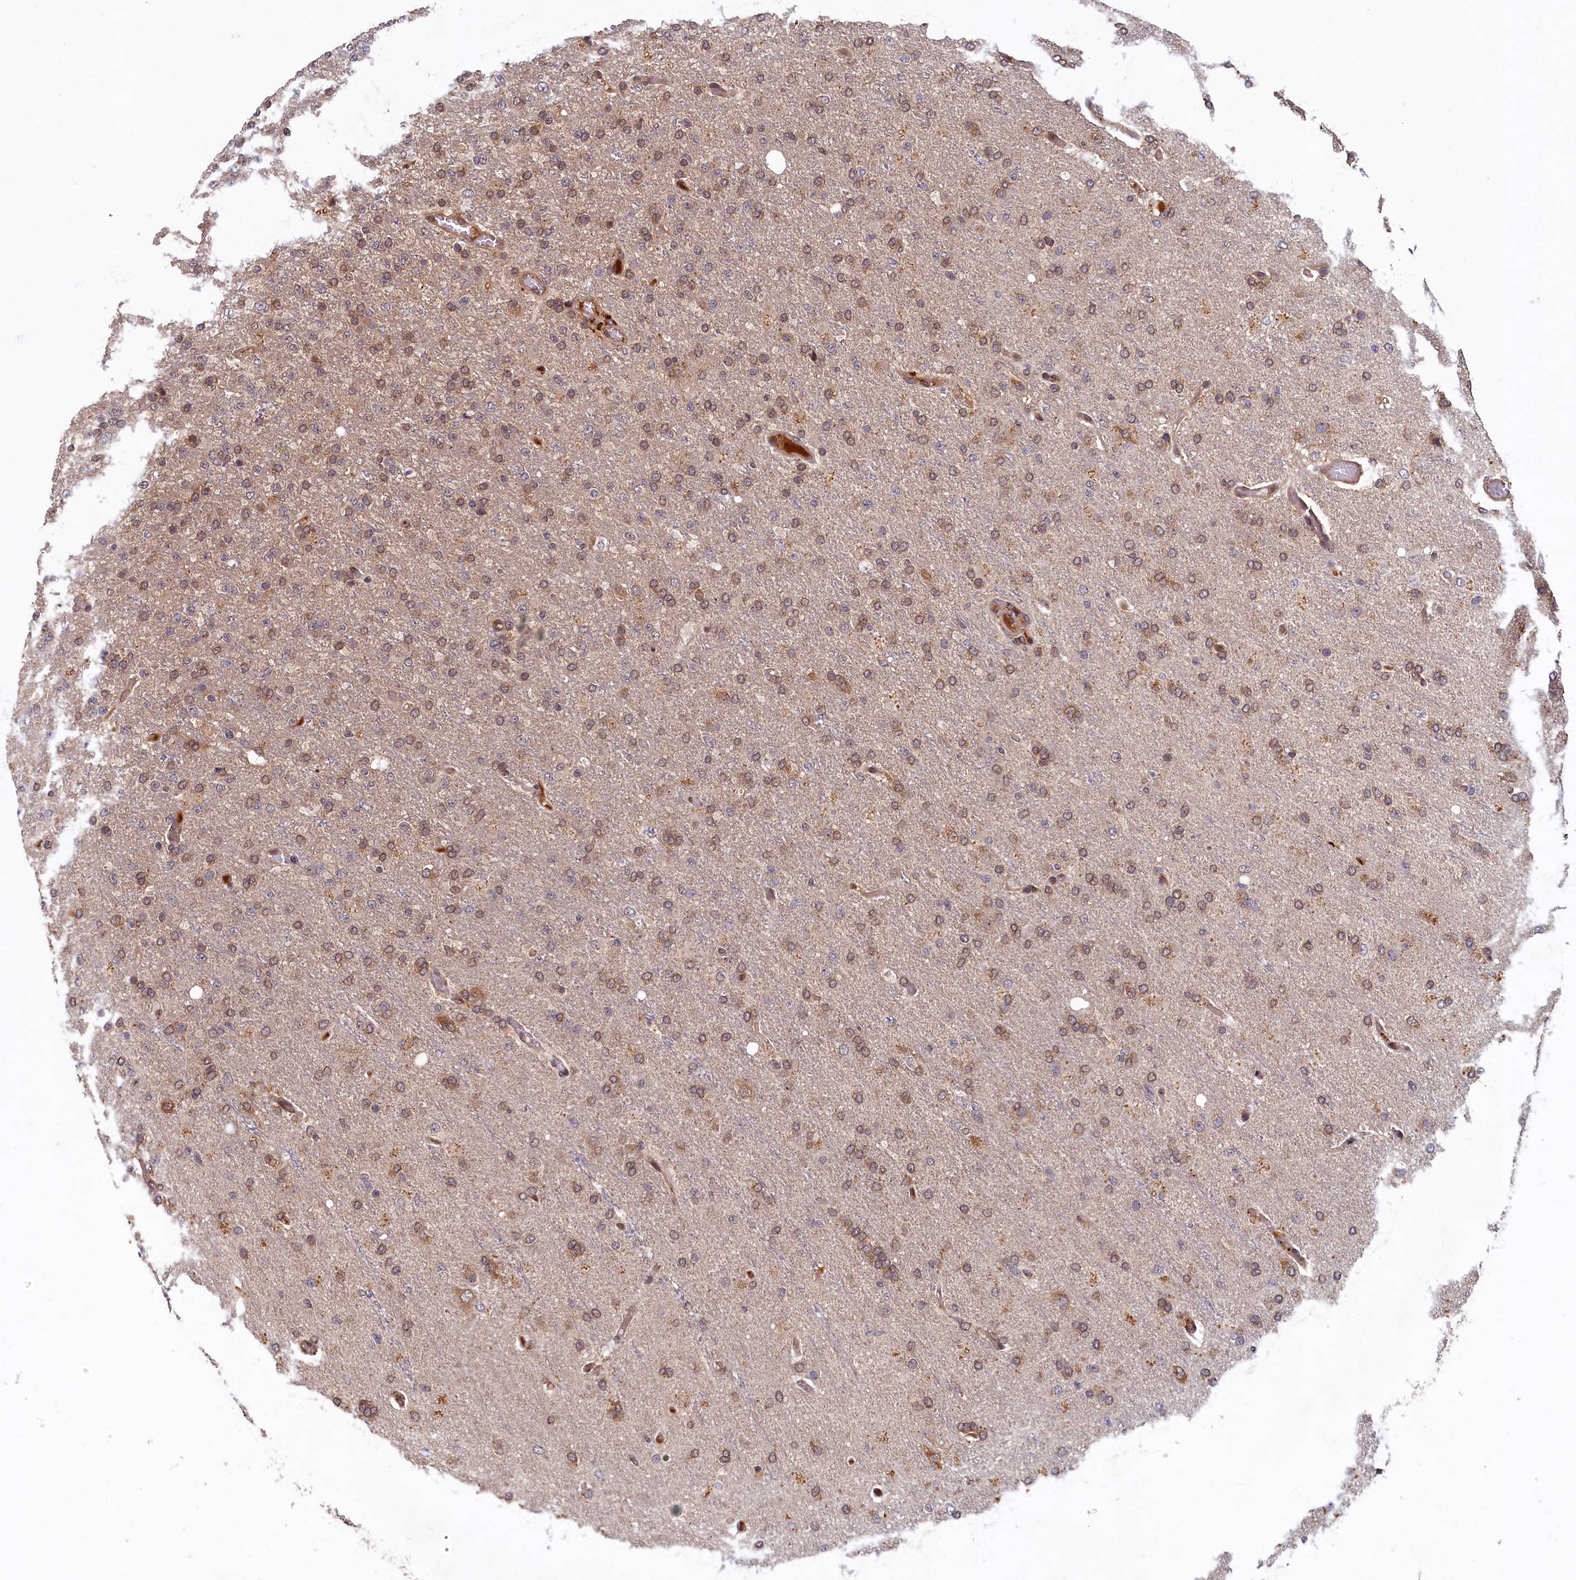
{"staining": {"intensity": "weak", "quantity": "25%-75%", "location": "cytoplasmic/membranous"}, "tissue": "glioma", "cell_type": "Tumor cells", "image_type": "cancer", "snomed": [{"axis": "morphology", "description": "Glioma, malignant, High grade"}, {"axis": "topography", "description": "Brain"}], "caption": "Human glioma stained with a brown dye exhibits weak cytoplasmic/membranous positive expression in about 25%-75% of tumor cells.", "gene": "LCMT2", "patient": {"sex": "female", "age": 74}}